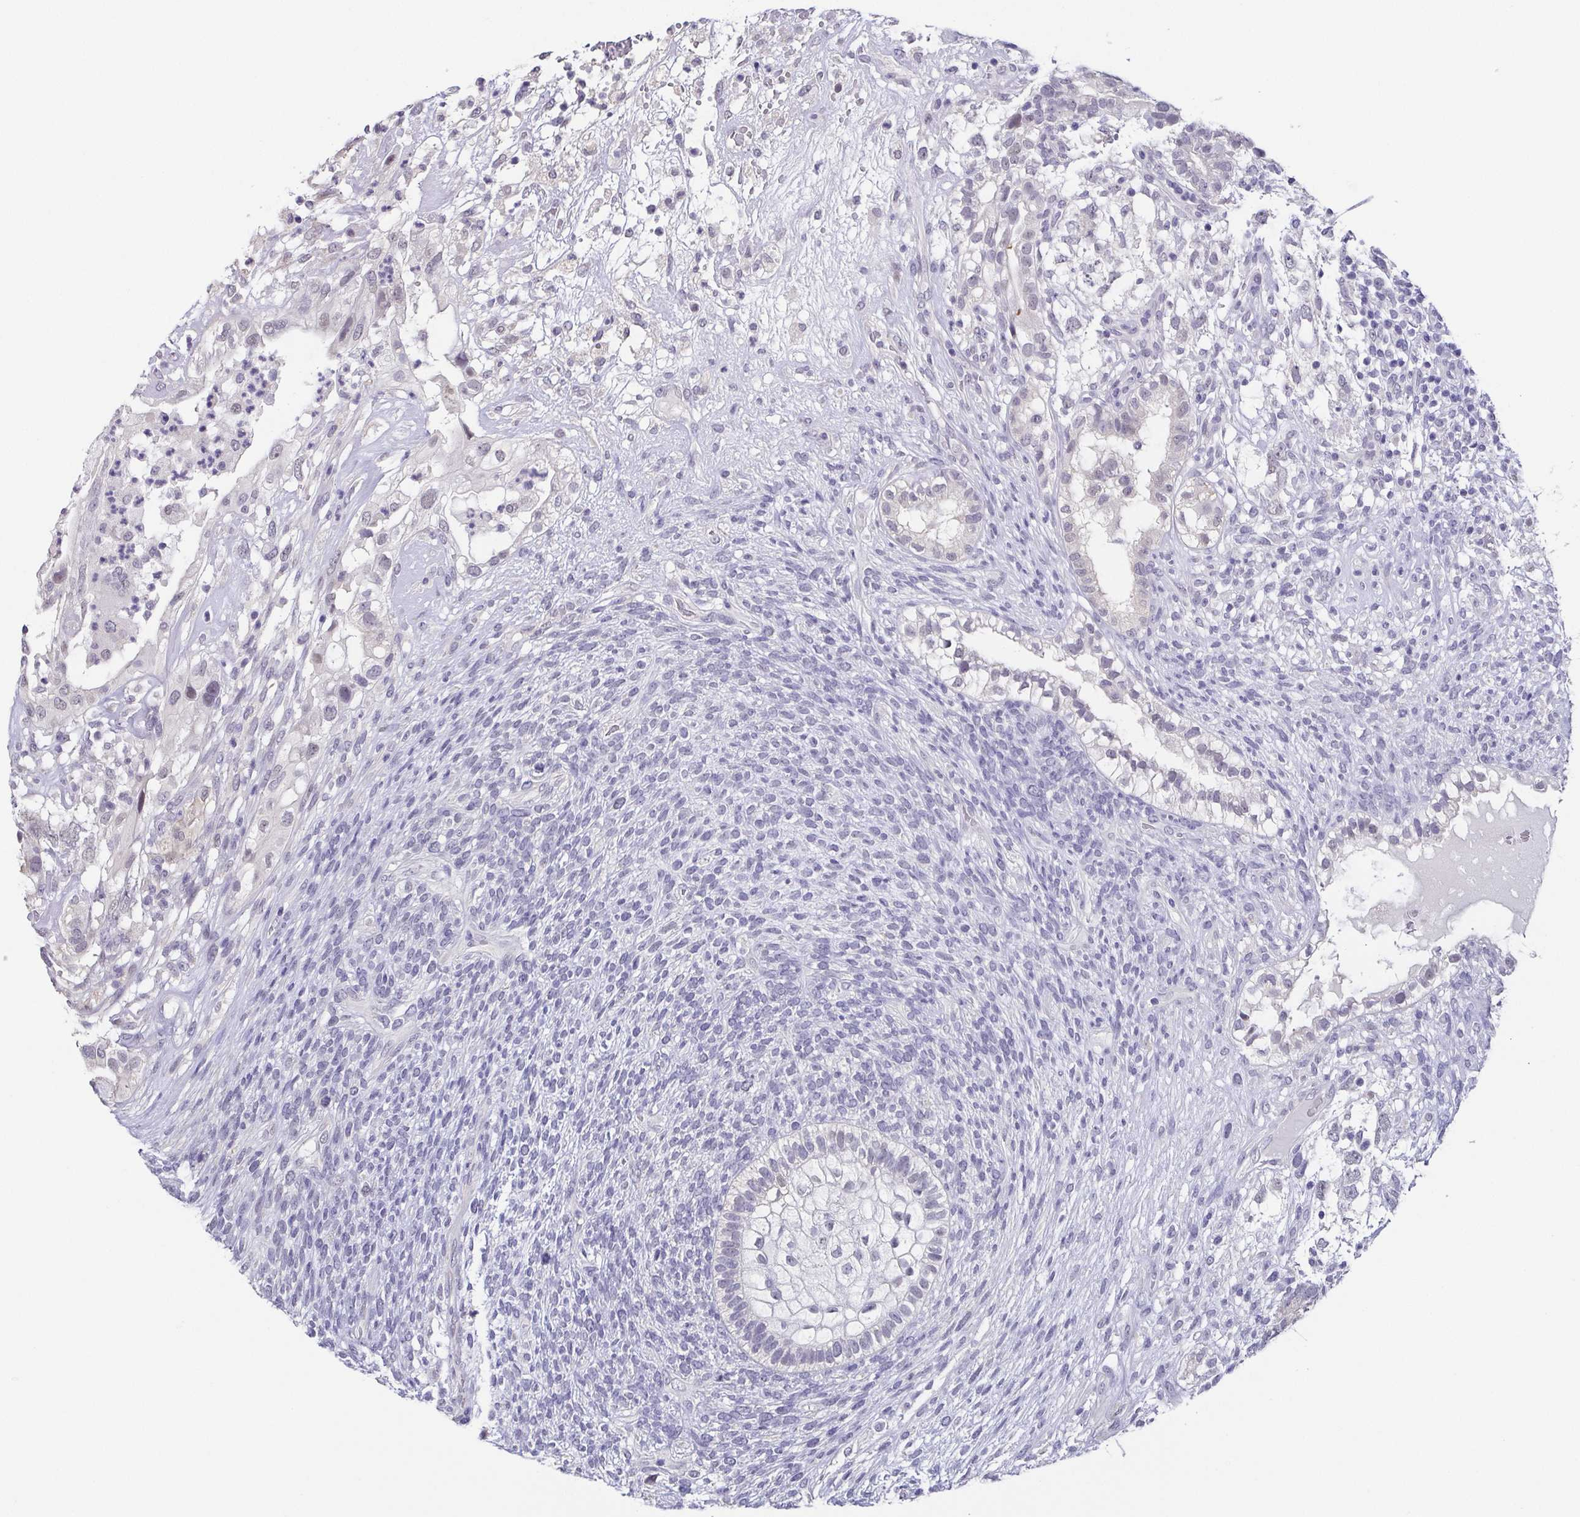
{"staining": {"intensity": "negative", "quantity": "none", "location": "none"}, "tissue": "testis cancer", "cell_type": "Tumor cells", "image_type": "cancer", "snomed": [{"axis": "morphology", "description": "Seminoma, NOS"}, {"axis": "morphology", "description": "Carcinoma, Embryonal, NOS"}, {"axis": "topography", "description": "Testis"}], "caption": "There is no significant positivity in tumor cells of testis cancer (seminoma).", "gene": "NEFH", "patient": {"sex": "male", "age": 41}}